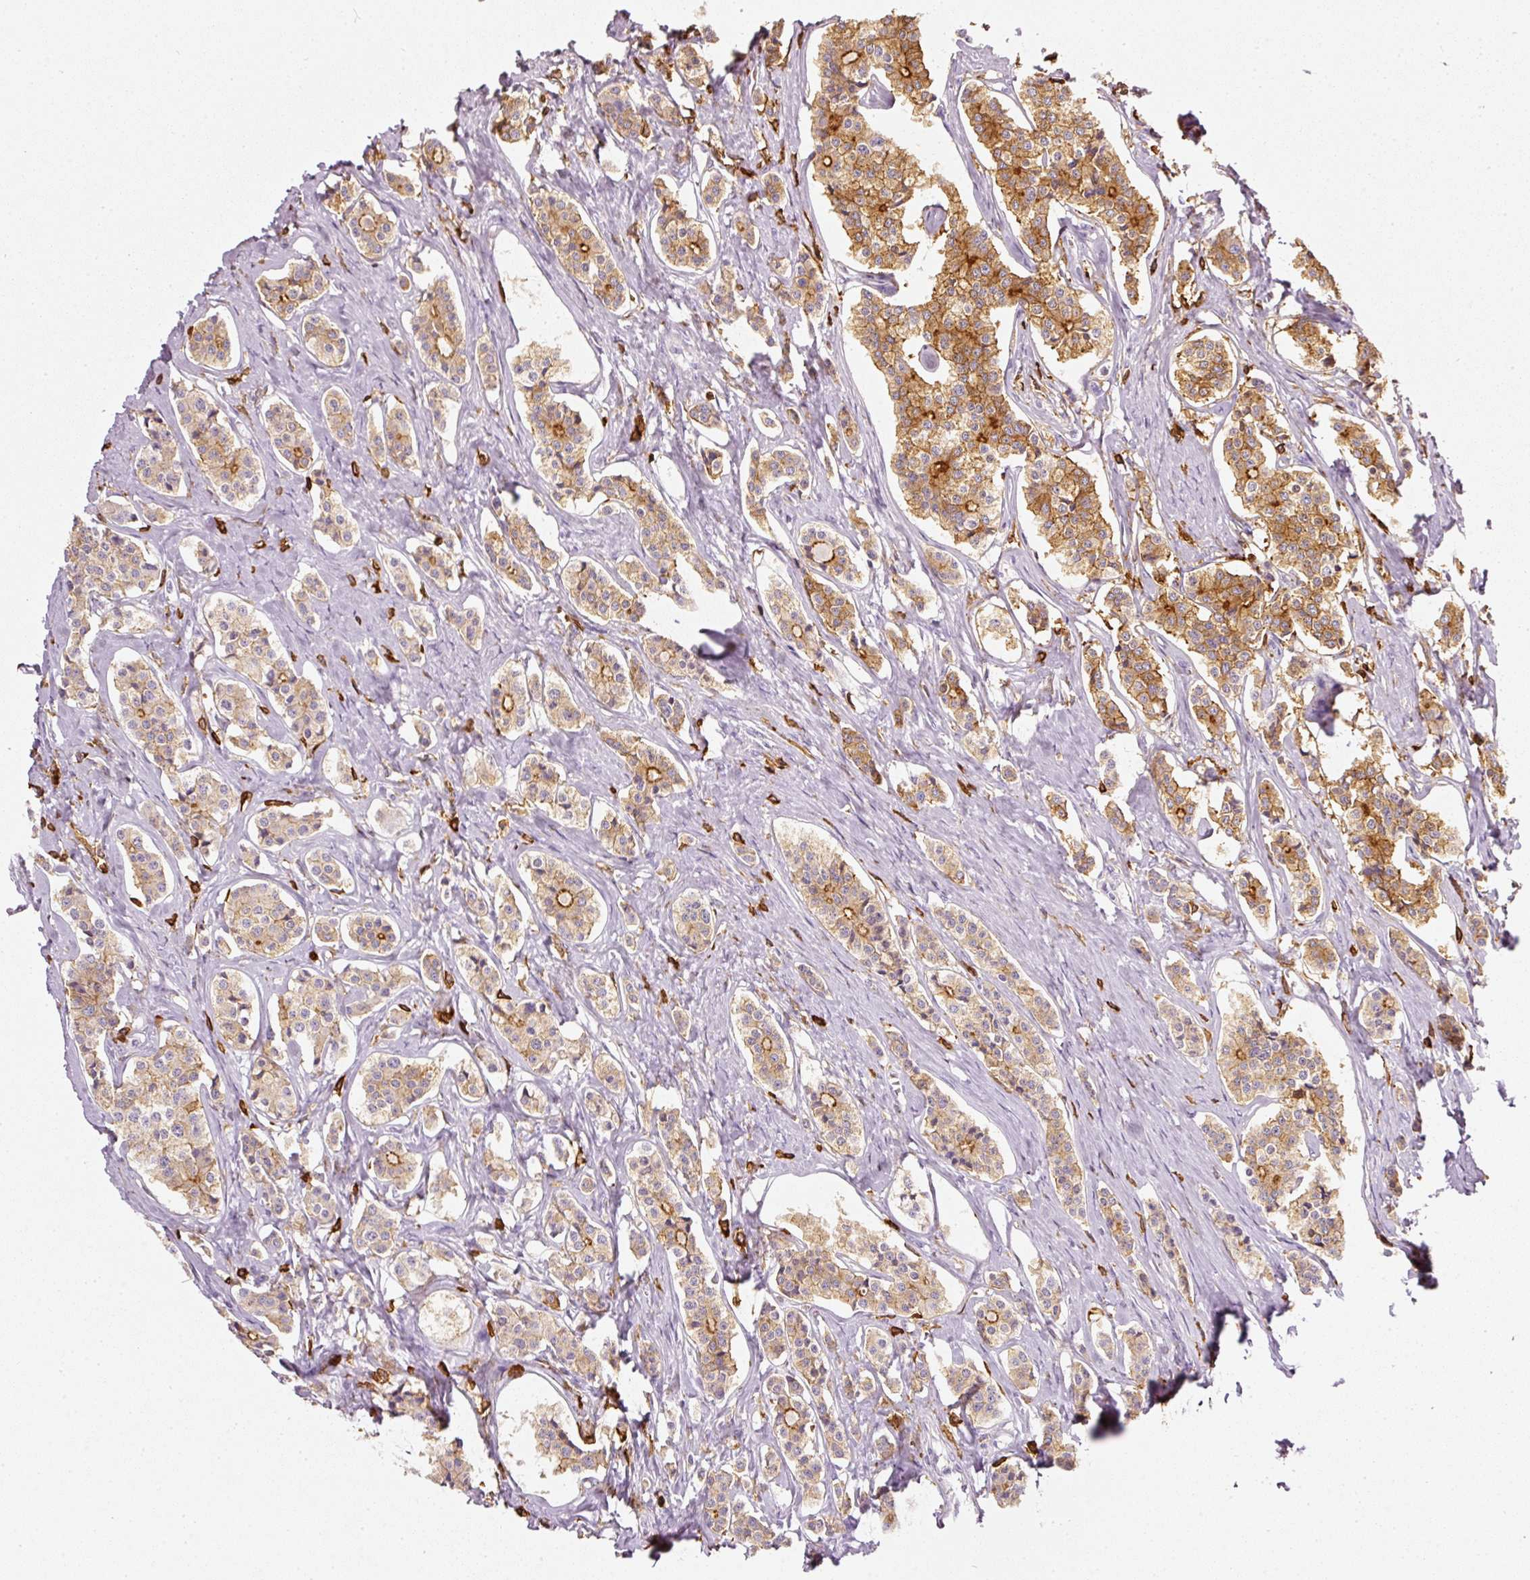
{"staining": {"intensity": "moderate", "quantity": ">75%", "location": "cytoplasmic/membranous"}, "tissue": "carcinoid", "cell_type": "Tumor cells", "image_type": "cancer", "snomed": [{"axis": "morphology", "description": "Carcinoid, malignant, NOS"}, {"axis": "topography", "description": "Small intestine"}], "caption": "Carcinoid stained for a protein (brown) demonstrates moderate cytoplasmic/membranous positive positivity in about >75% of tumor cells.", "gene": "EVL", "patient": {"sex": "male", "age": 63}}